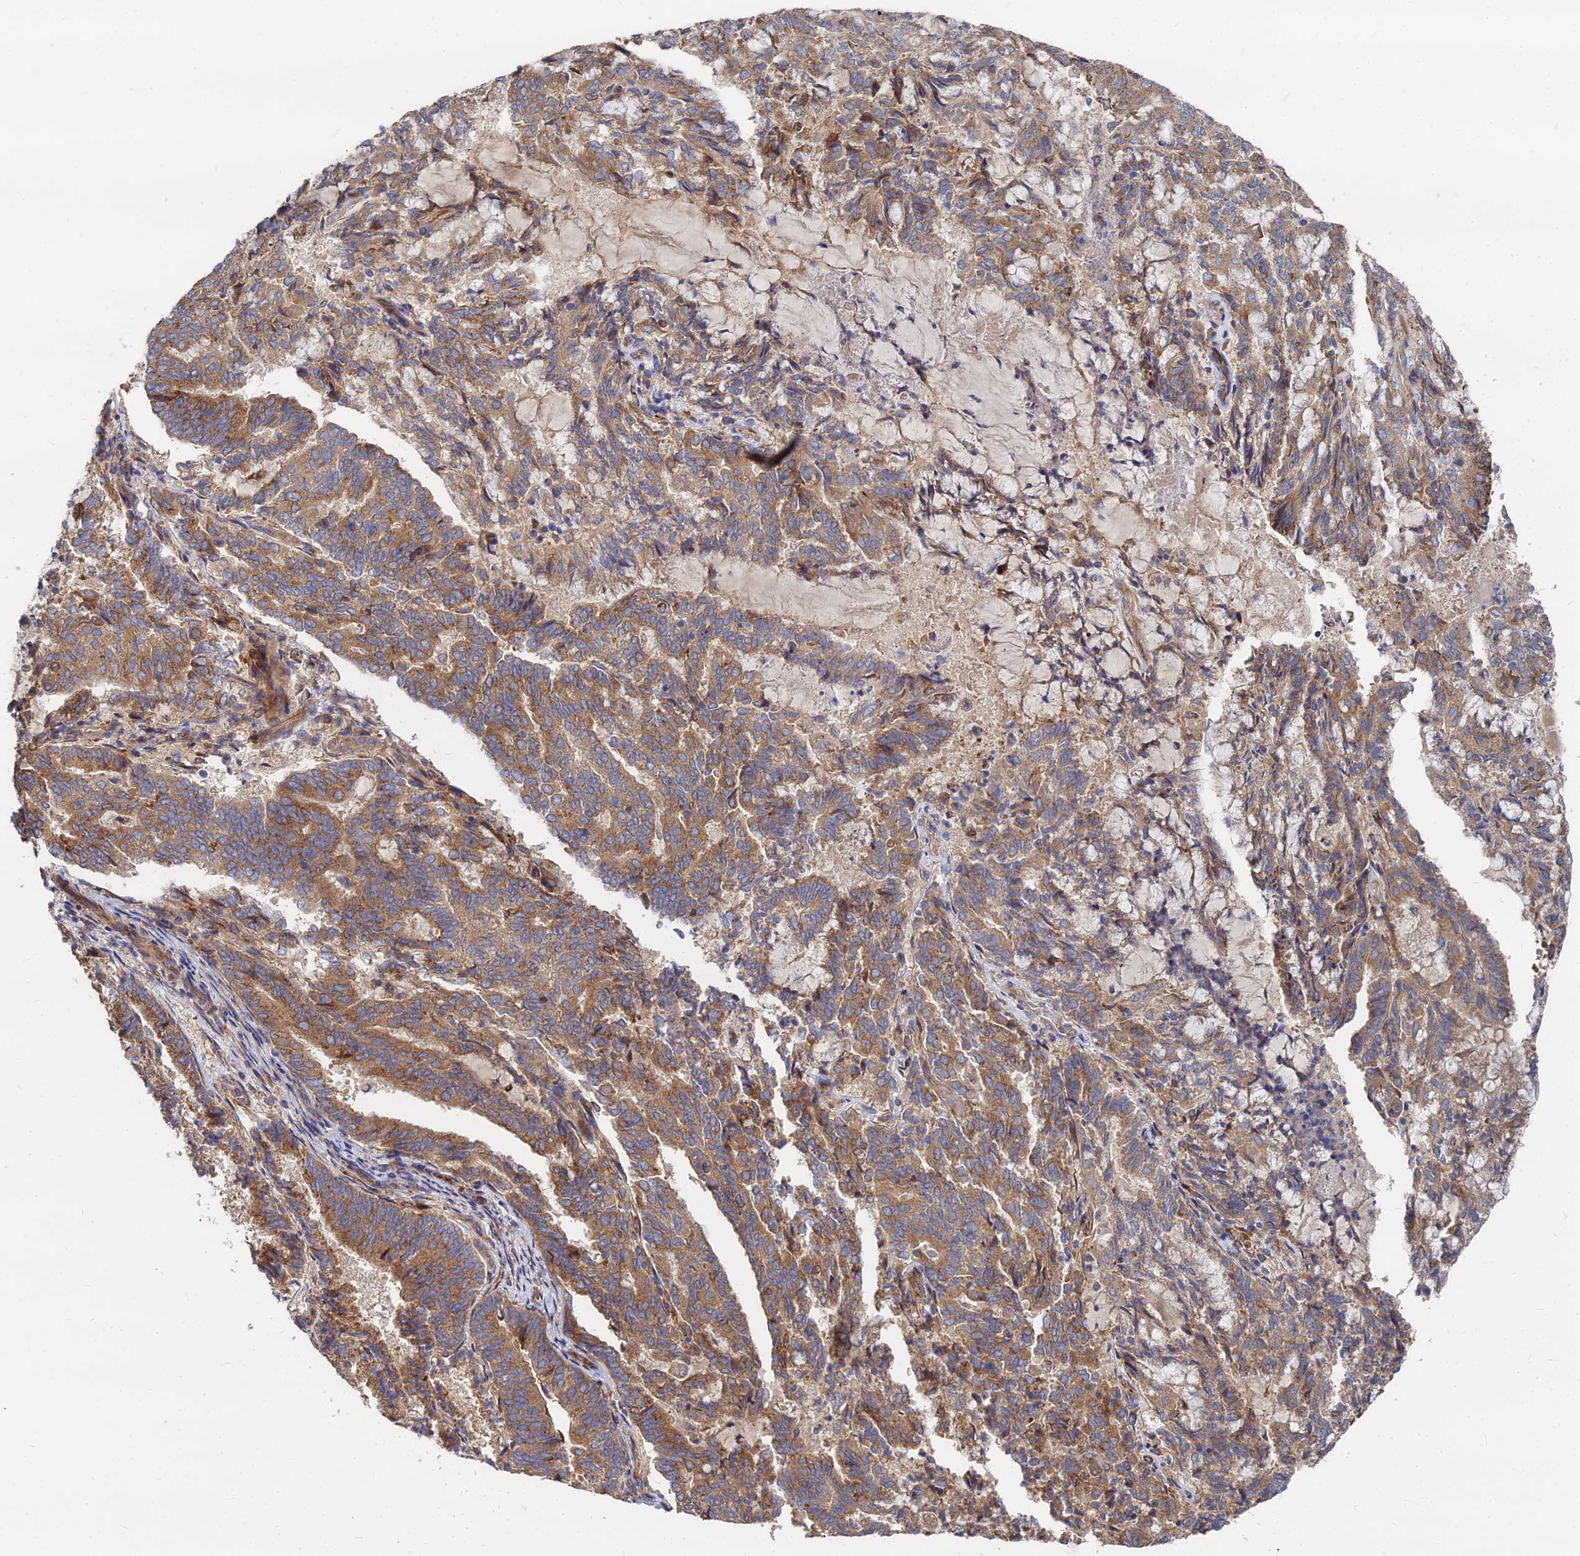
{"staining": {"intensity": "moderate", "quantity": ">75%", "location": "cytoplasmic/membranous"}, "tissue": "endometrial cancer", "cell_type": "Tumor cells", "image_type": "cancer", "snomed": [{"axis": "morphology", "description": "Adenocarcinoma, NOS"}, {"axis": "topography", "description": "Endometrium"}], "caption": "Human endometrial adenocarcinoma stained with a protein marker shows moderate staining in tumor cells.", "gene": "CCZ1", "patient": {"sex": "female", "age": 80}}